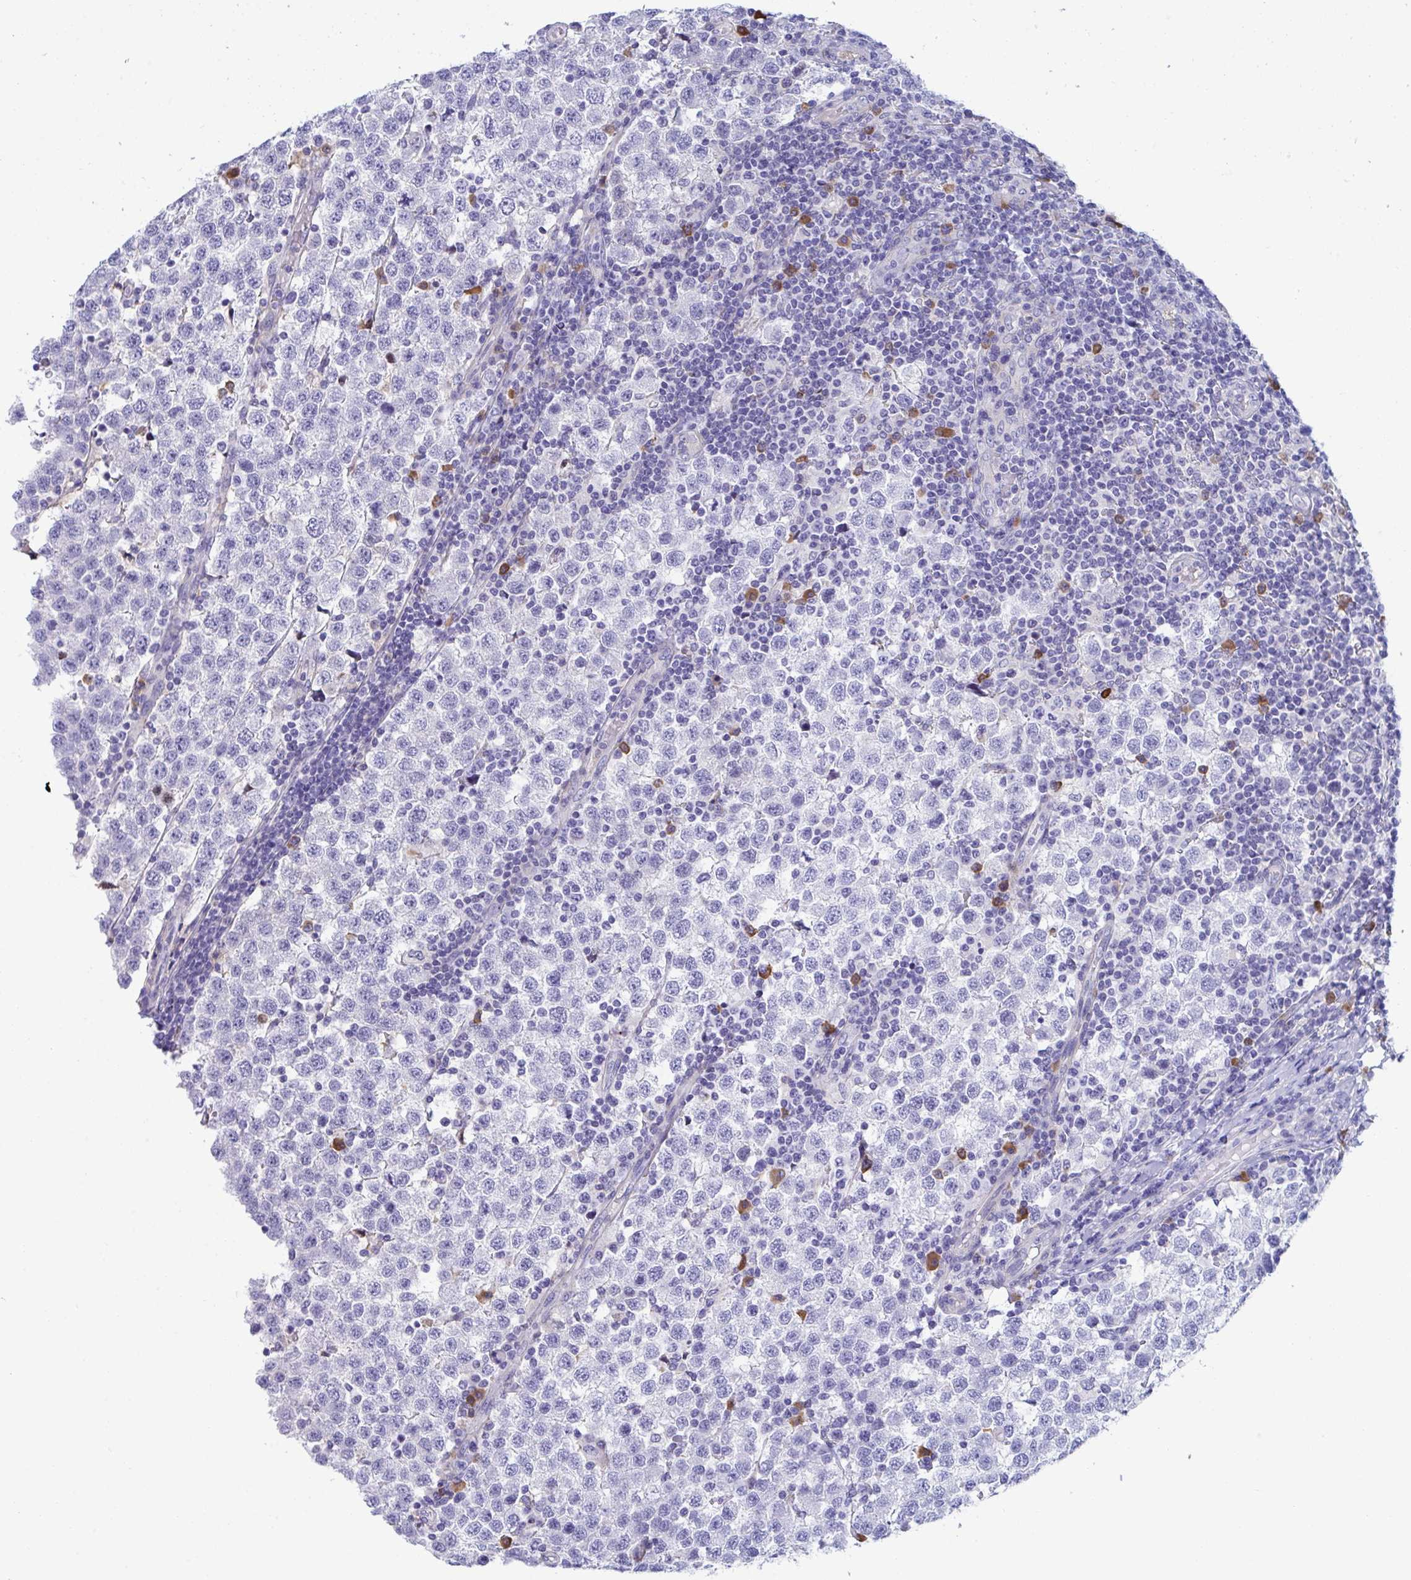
{"staining": {"intensity": "negative", "quantity": "none", "location": "none"}, "tissue": "testis cancer", "cell_type": "Tumor cells", "image_type": "cancer", "snomed": [{"axis": "morphology", "description": "Seminoma, NOS"}, {"axis": "topography", "description": "Testis"}], "caption": "IHC histopathology image of testis cancer stained for a protein (brown), which reveals no positivity in tumor cells. (DAB immunohistochemistry (IHC) visualized using brightfield microscopy, high magnification).", "gene": "MS4A14", "patient": {"sex": "male", "age": 34}}